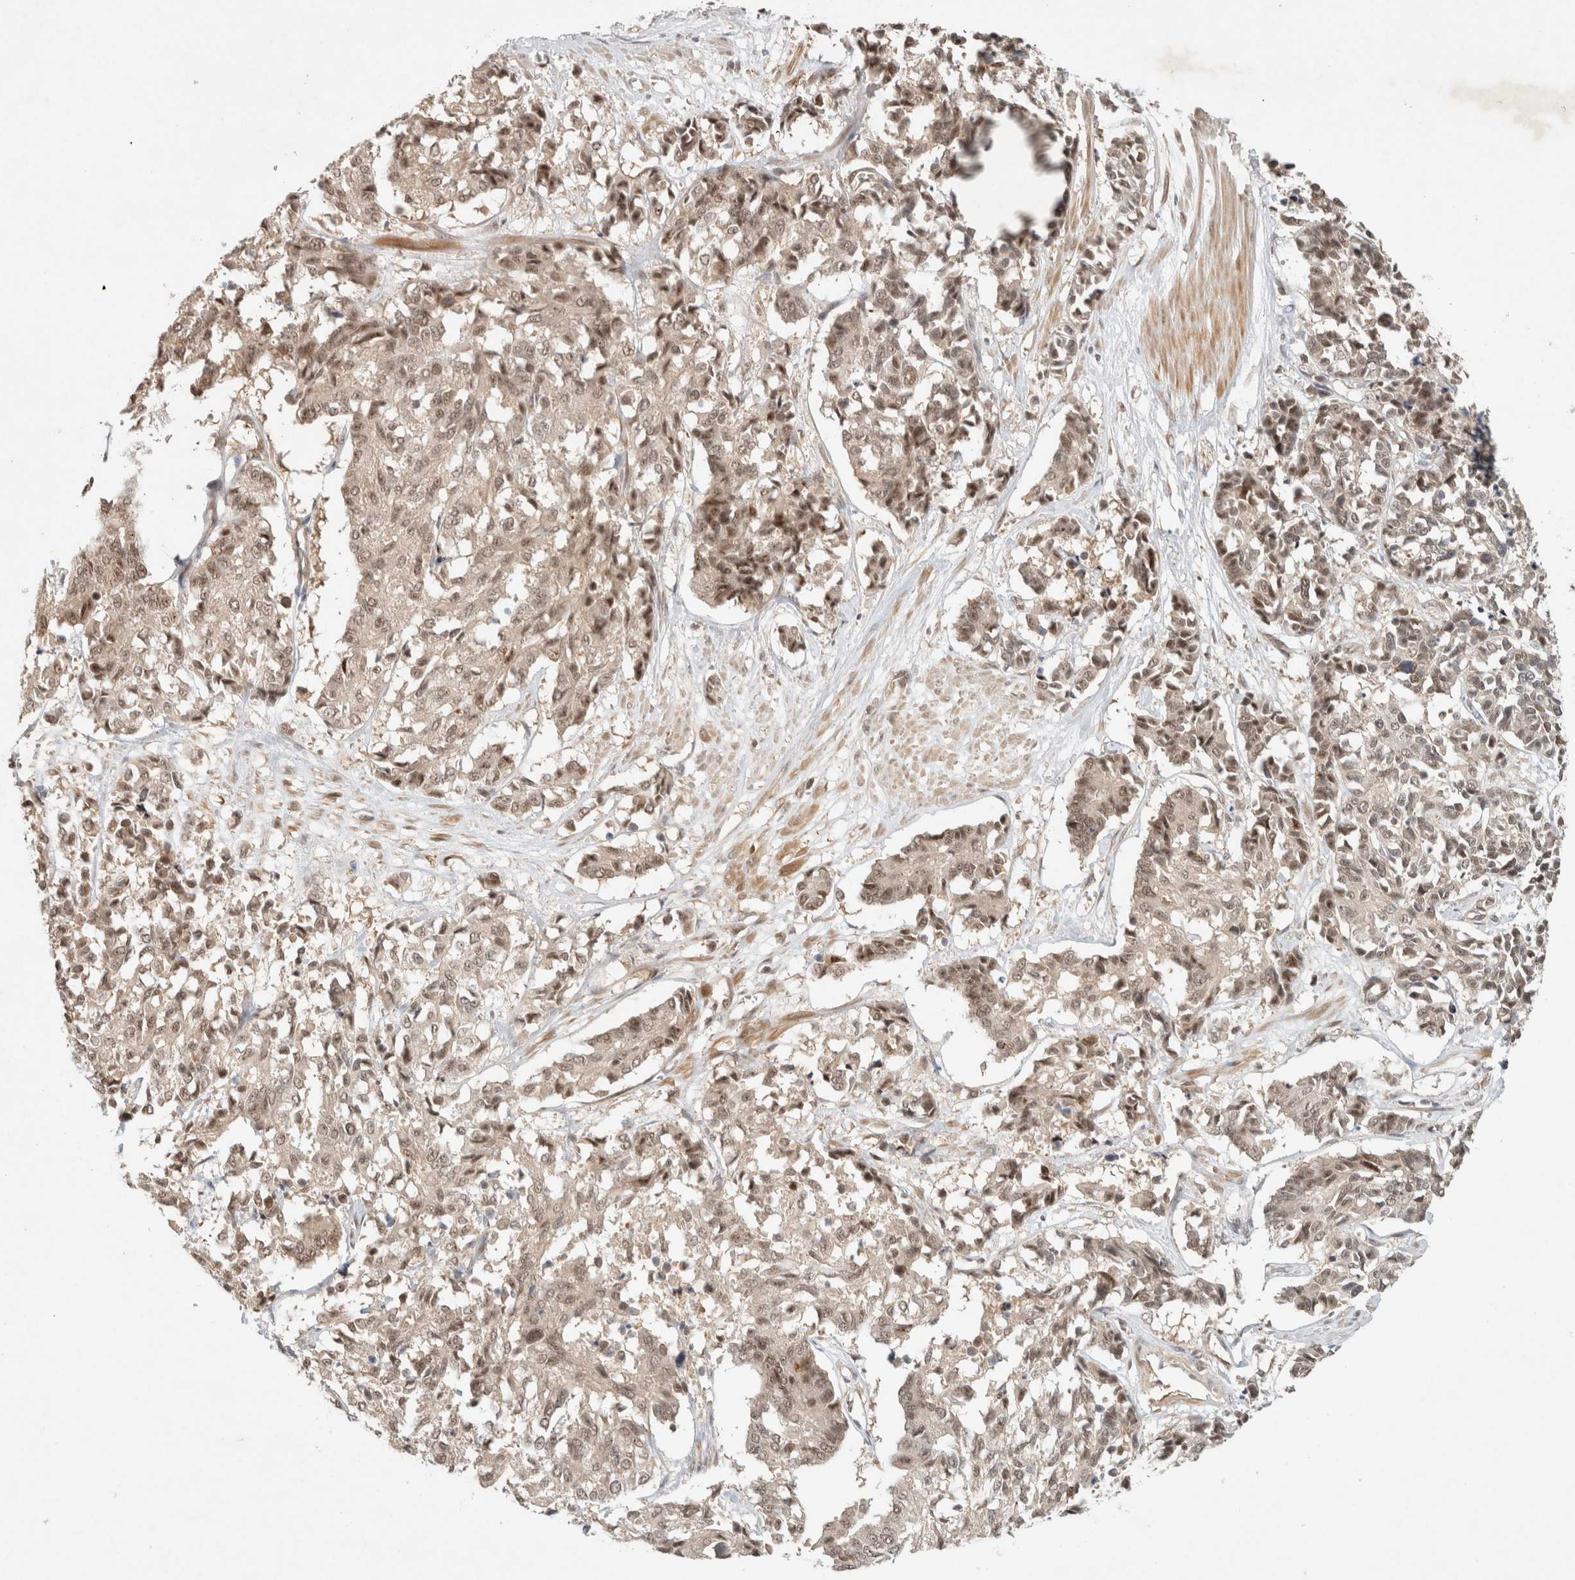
{"staining": {"intensity": "weak", "quantity": ">75%", "location": "nuclear"}, "tissue": "cervical cancer", "cell_type": "Tumor cells", "image_type": "cancer", "snomed": [{"axis": "morphology", "description": "Squamous cell carcinoma, NOS"}, {"axis": "topography", "description": "Cervix"}], "caption": "An IHC photomicrograph of tumor tissue is shown. Protein staining in brown labels weak nuclear positivity in cervical cancer (squamous cell carcinoma) within tumor cells. The staining was performed using DAB, with brown indicating positive protein expression. Nuclei are stained blue with hematoxylin.", "gene": "CAAP1", "patient": {"sex": "female", "age": 35}}